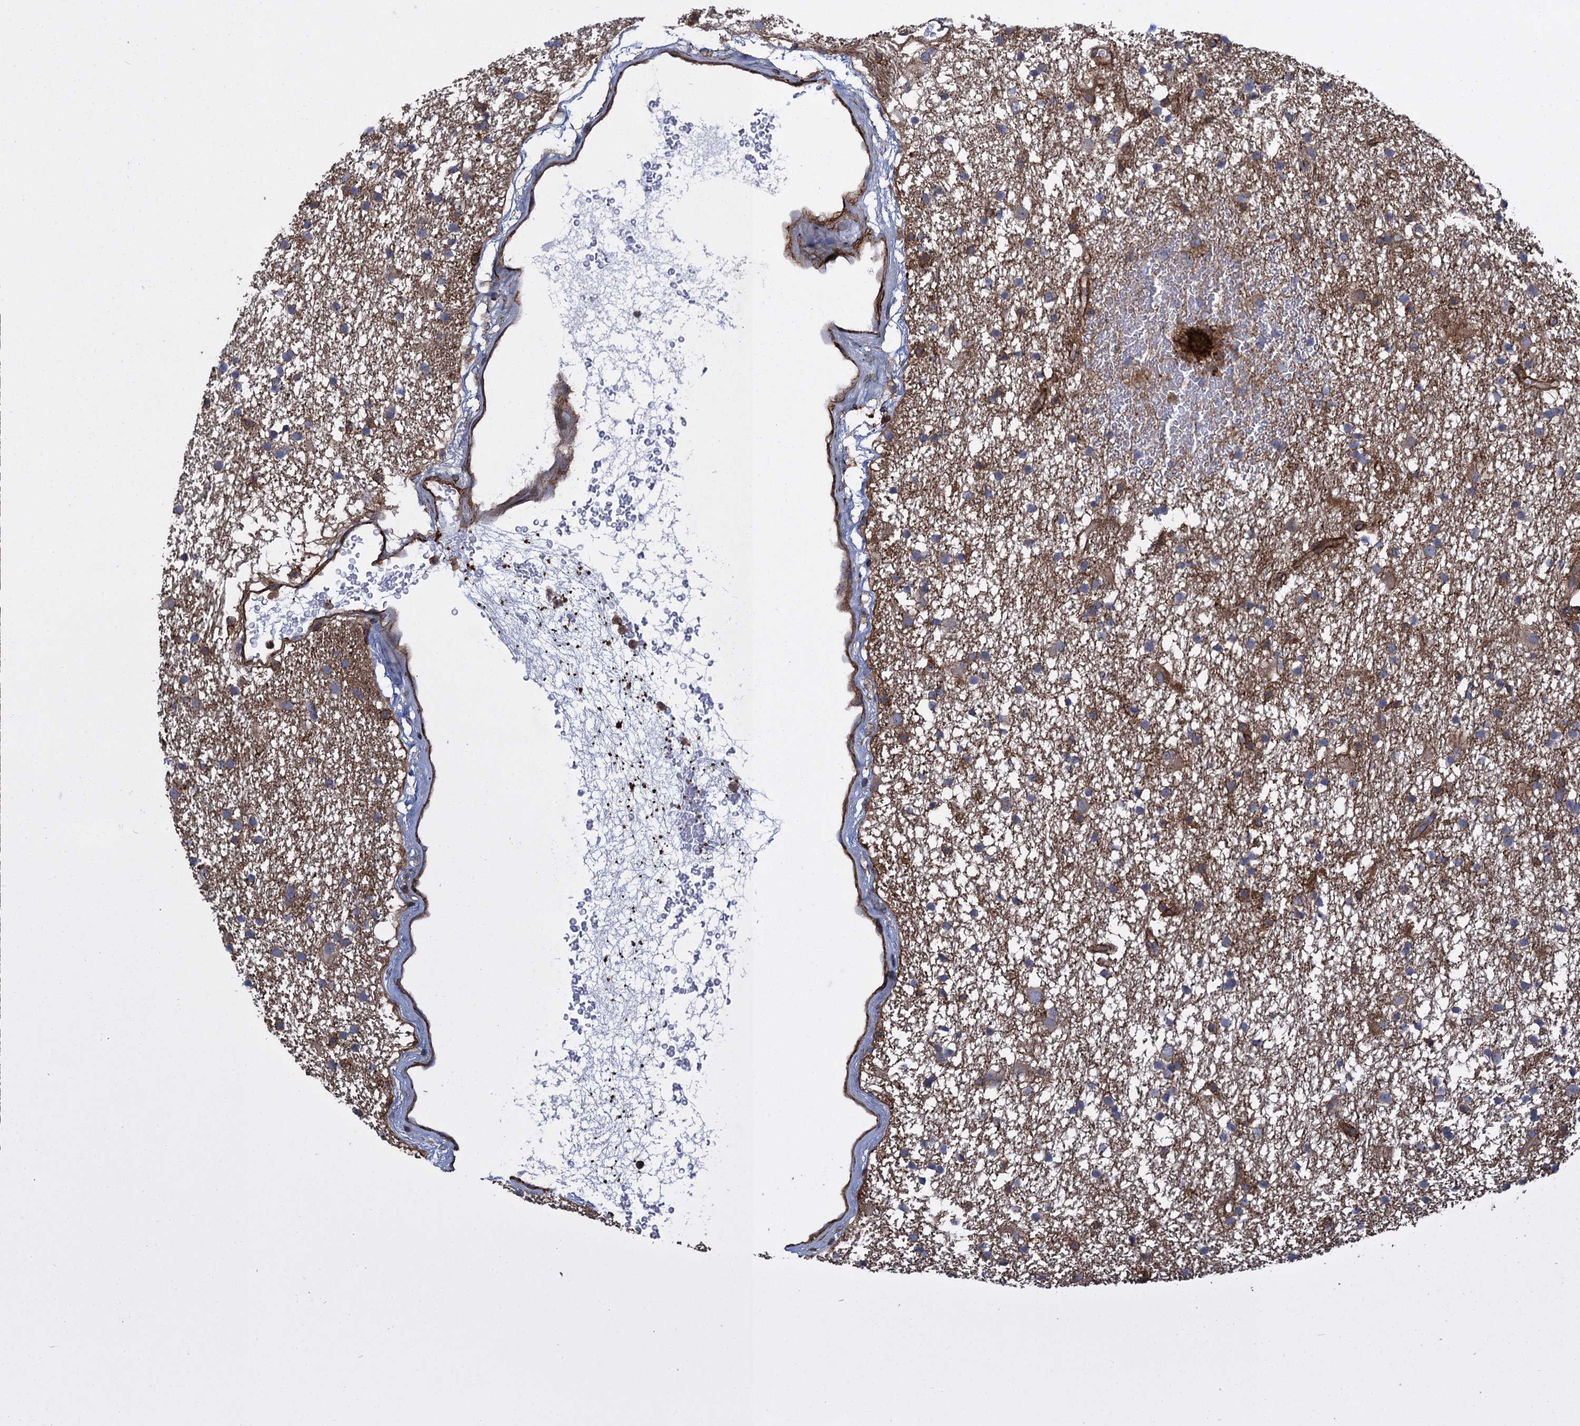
{"staining": {"intensity": "weak", "quantity": "25%-75%", "location": "cytoplasmic/membranous"}, "tissue": "glioma", "cell_type": "Tumor cells", "image_type": "cancer", "snomed": [{"axis": "morphology", "description": "Glioma, malignant, High grade"}, {"axis": "topography", "description": "Brain"}], "caption": "Approximately 25%-75% of tumor cells in human malignant high-grade glioma show weak cytoplasmic/membranous protein staining as visualized by brown immunohistochemical staining.", "gene": "PROSER2", "patient": {"sex": "male", "age": 77}}